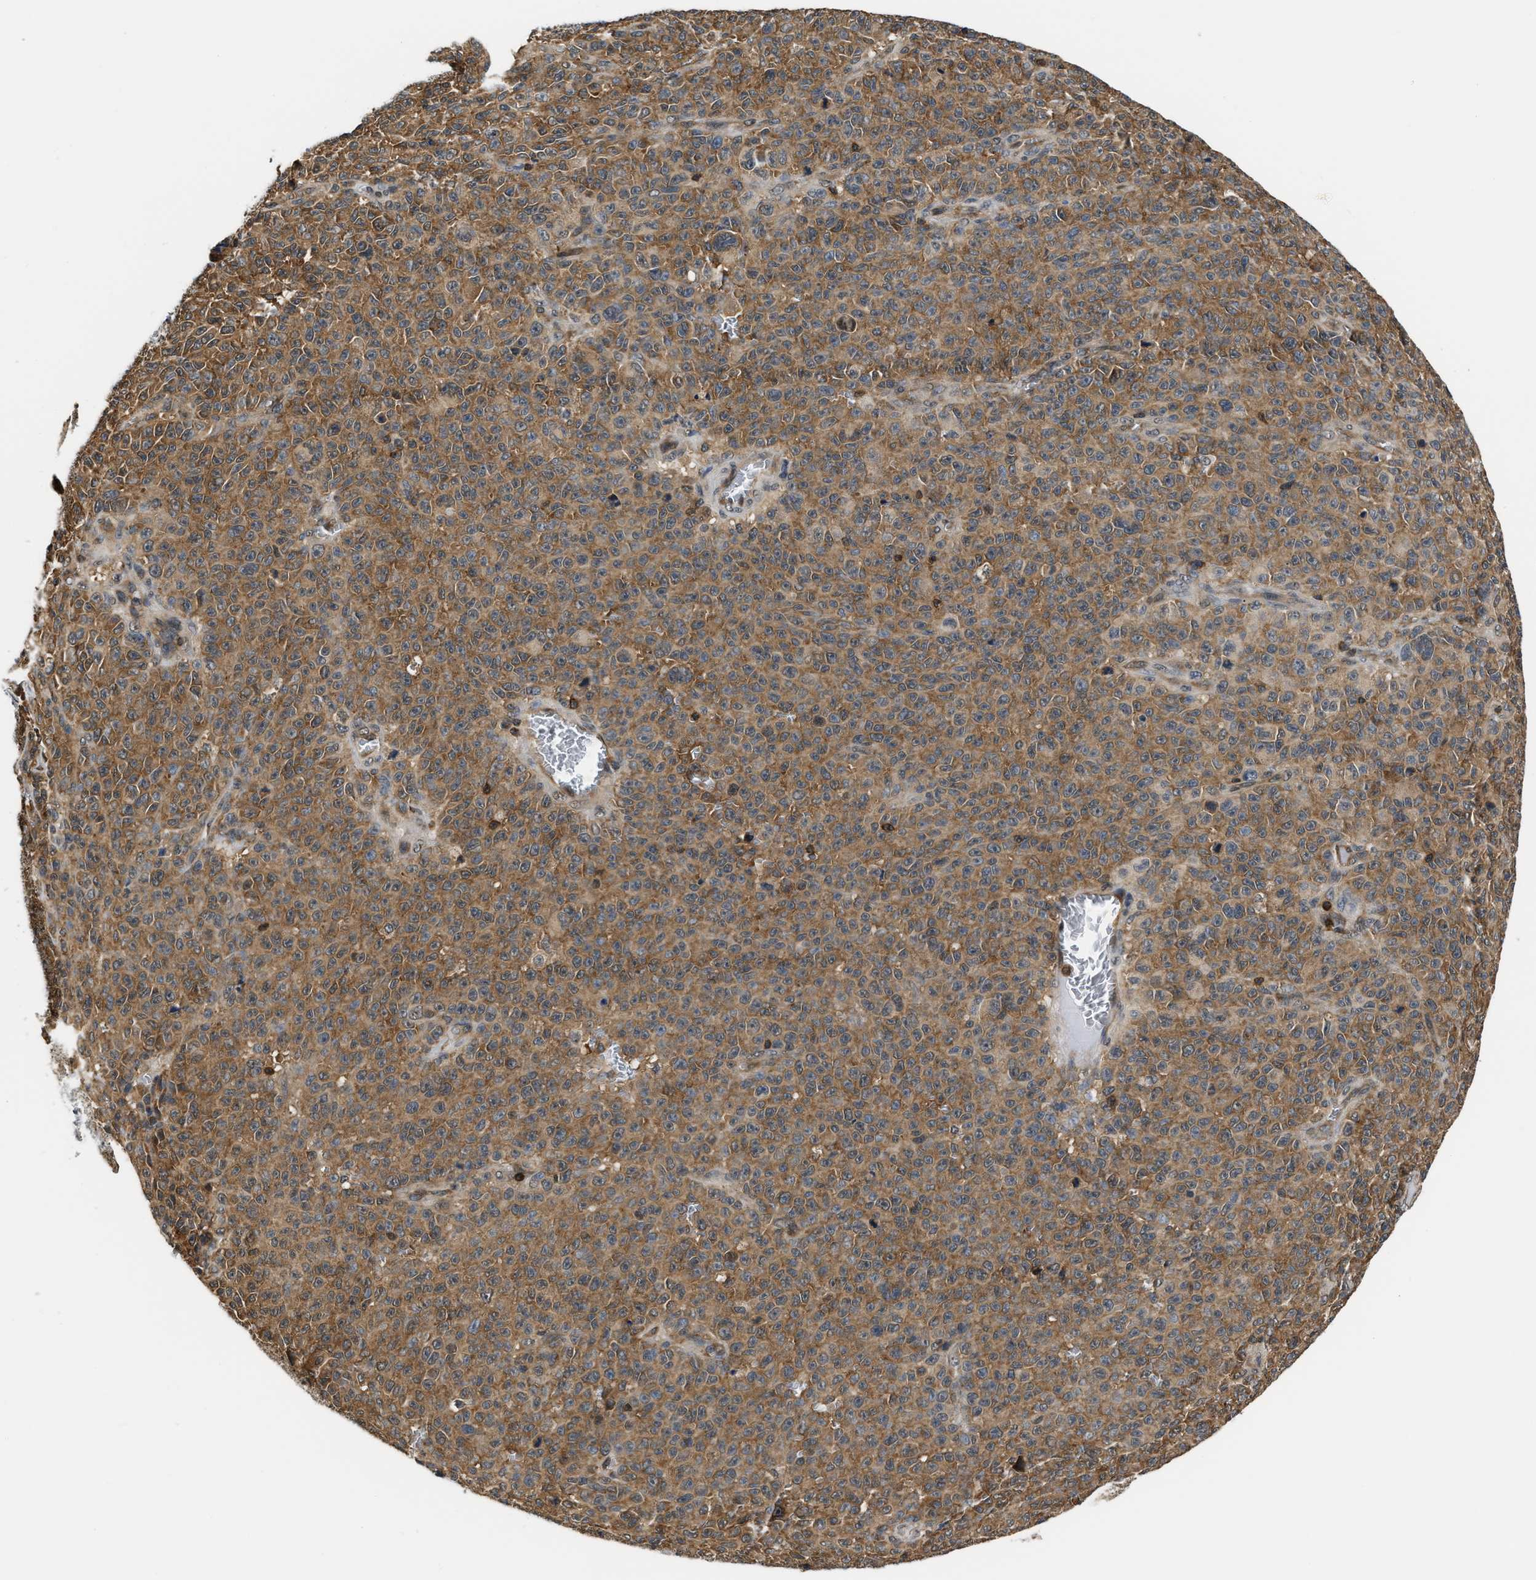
{"staining": {"intensity": "moderate", "quantity": ">75%", "location": "cytoplasmic/membranous"}, "tissue": "melanoma", "cell_type": "Tumor cells", "image_type": "cancer", "snomed": [{"axis": "morphology", "description": "Malignant melanoma, NOS"}, {"axis": "topography", "description": "Skin"}], "caption": "DAB (3,3'-diaminobenzidine) immunohistochemical staining of malignant melanoma demonstrates moderate cytoplasmic/membranous protein expression in about >75% of tumor cells. (brown staining indicates protein expression, while blue staining denotes nuclei).", "gene": "STK10", "patient": {"sex": "female", "age": 82}}